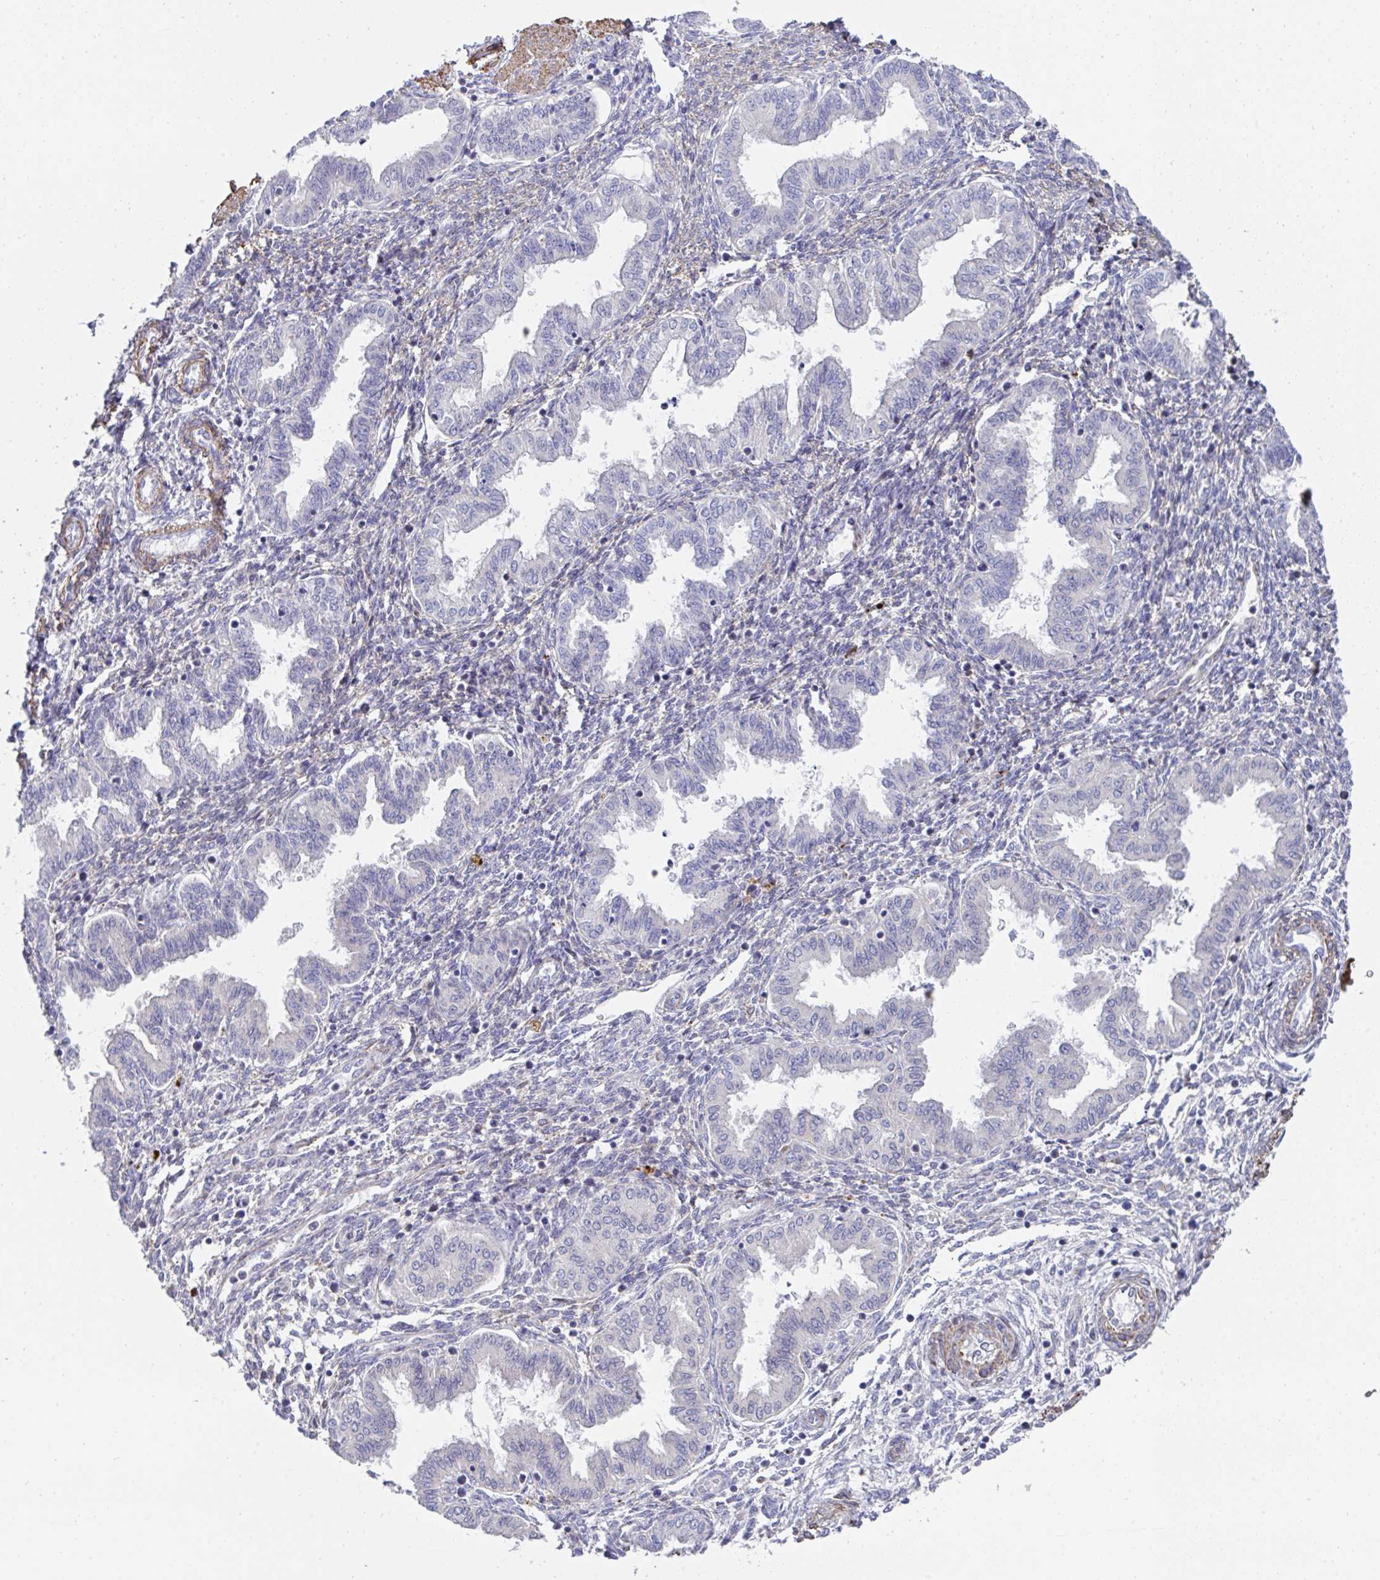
{"staining": {"intensity": "negative", "quantity": "none", "location": "none"}, "tissue": "endometrium", "cell_type": "Cells in endometrial stroma", "image_type": "normal", "snomed": [{"axis": "morphology", "description": "Normal tissue, NOS"}, {"axis": "topography", "description": "Endometrium"}], "caption": "The image shows no significant positivity in cells in endometrial stroma of endometrium.", "gene": "FBXL13", "patient": {"sex": "female", "age": 33}}